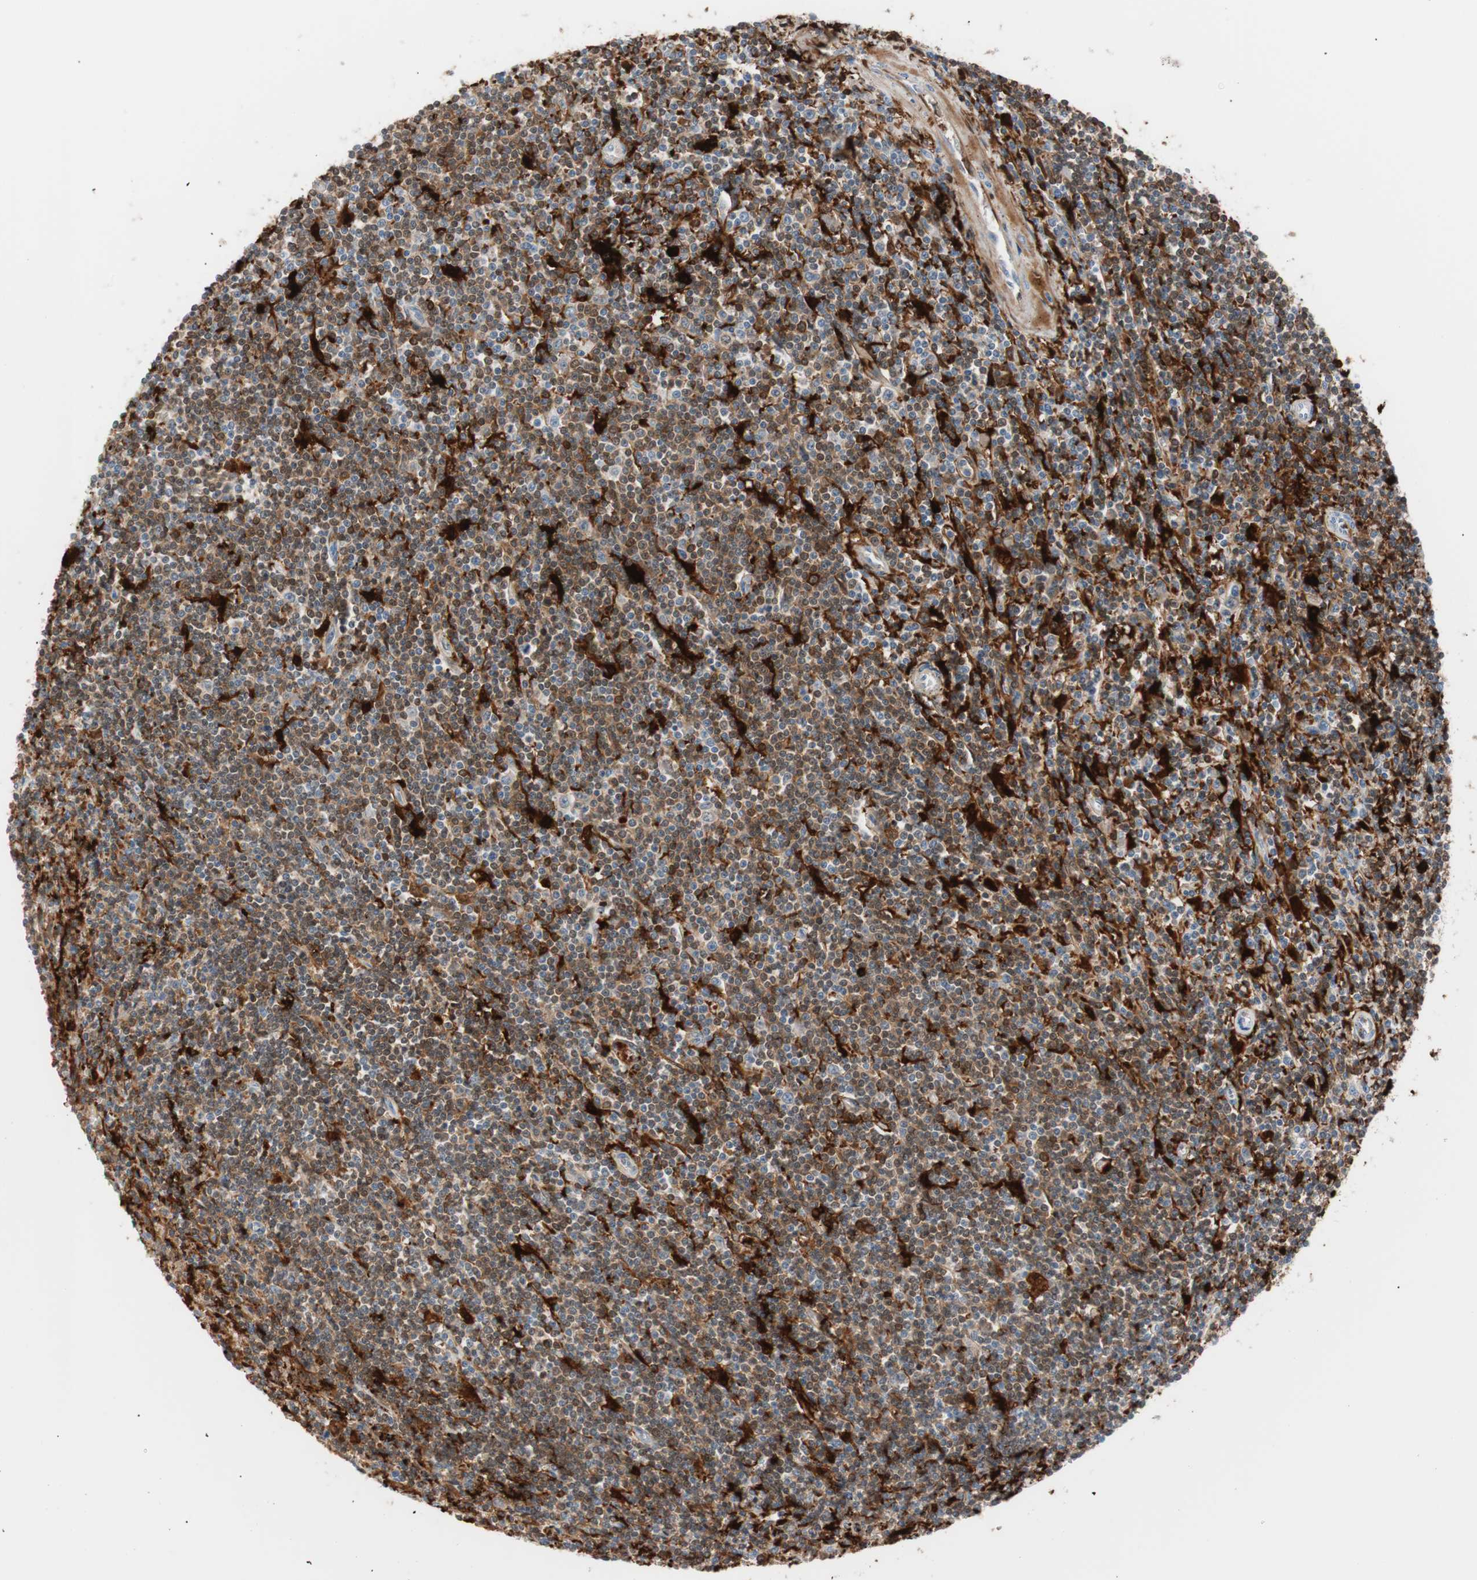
{"staining": {"intensity": "moderate", "quantity": "25%-75%", "location": "cytoplasmic/membranous"}, "tissue": "lymphoma", "cell_type": "Tumor cells", "image_type": "cancer", "snomed": [{"axis": "morphology", "description": "Malignant lymphoma, non-Hodgkin's type, Low grade"}, {"axis": "topography", "description": "Spleen"}], "caption": "Protein staining shows moderate cytoplasmic/membranous staining in about 25%-75% of tumor cells in lymphoma.", "gene": "IL18", "patient": {"sex": "male", "age": 76}}